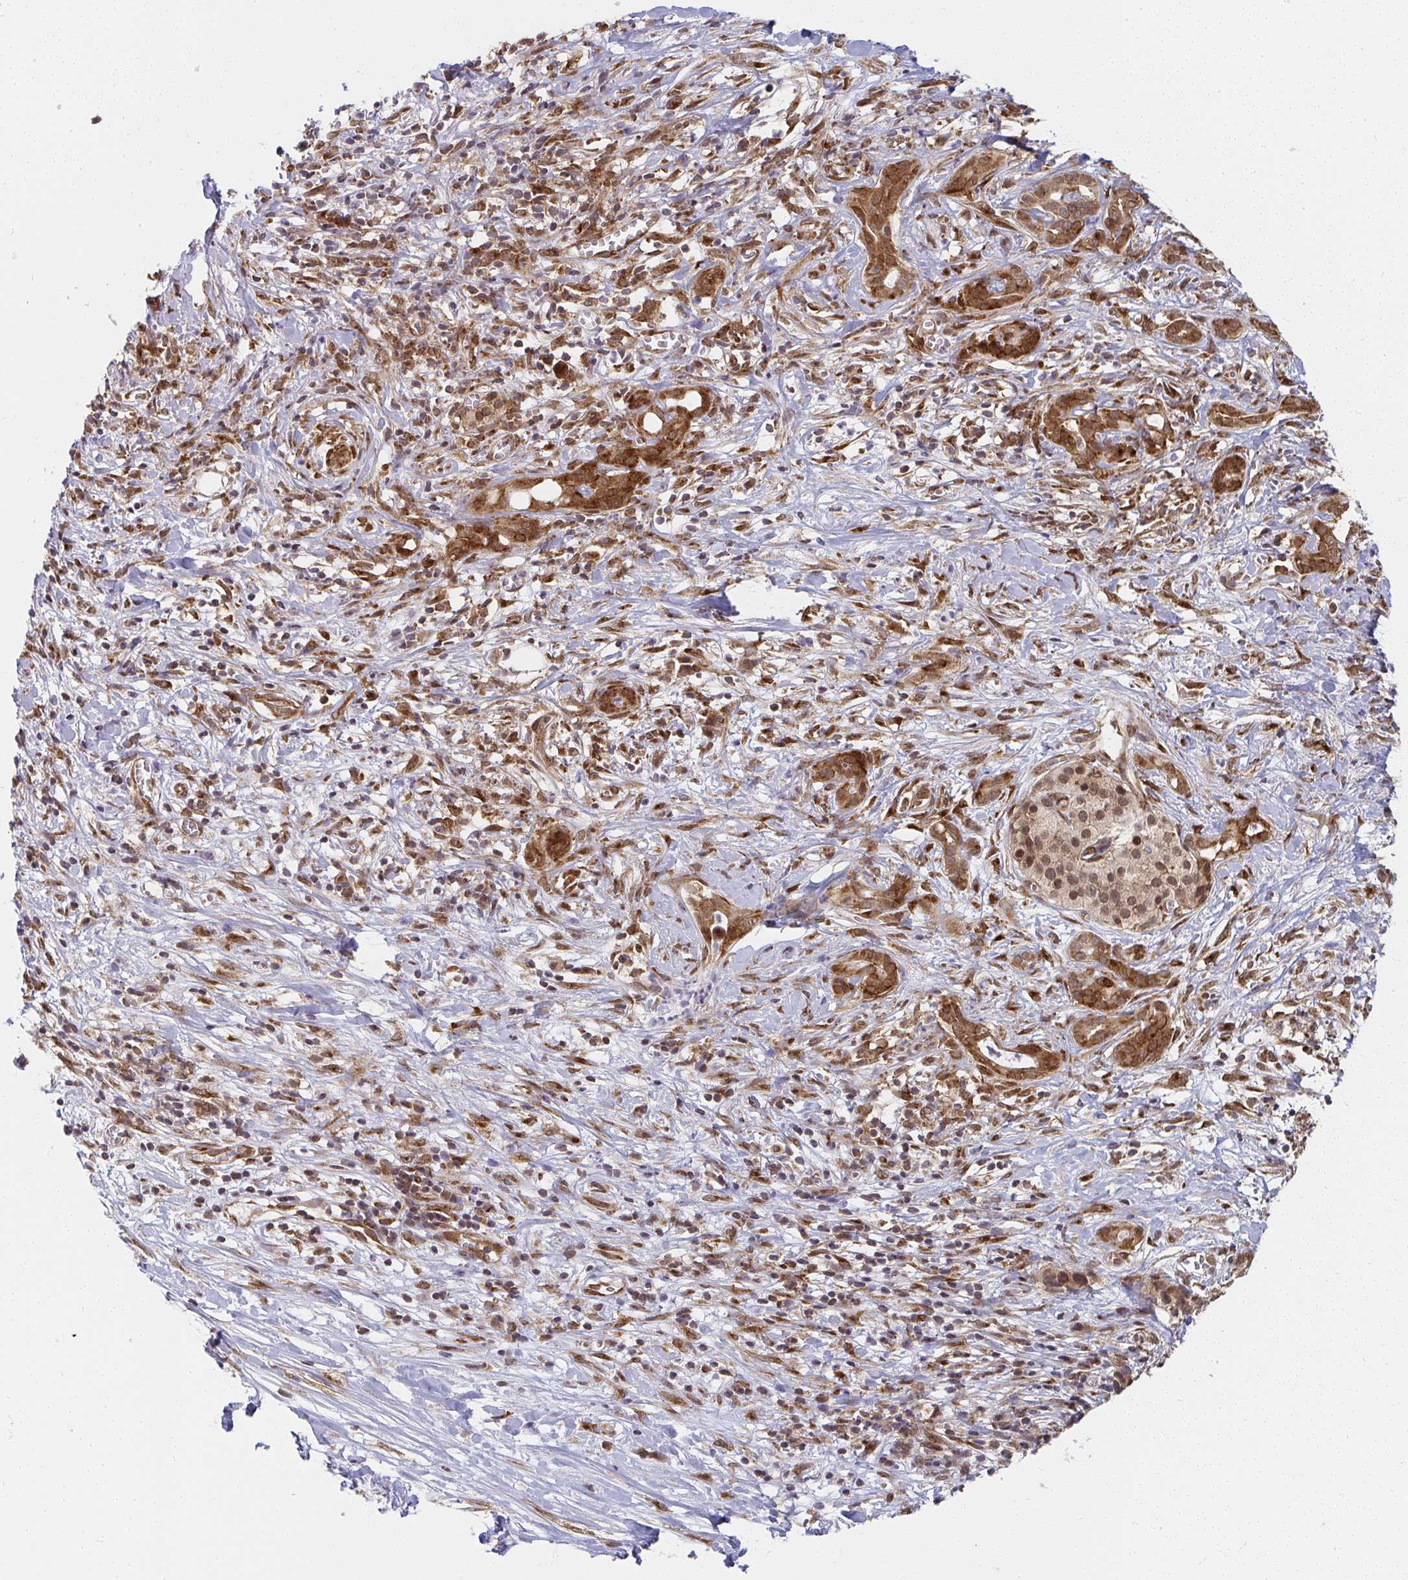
{"staining": {"intensity": "moderate", "quantity": ">75%", "location": "cytoplasmic/membranous,nuclear"}, "tissue": "pancreatic cancer", "cell_type": "Tumor cells", "image_type": "cancer", "snomed": [{"axis": "morphology", "description": "Adenocarcinoma, NOS"}, {"axis": "topography", "description": "Pancreas"}], "caption": "Pancreatic adenocarcinoma stained with a brown dye displays moderate cytoplasmic/membranous and nuclear positive expression in about >75% of tumor cells.", "gene": "SYNCRIP", "patient": {"sex": "male", "age": 61}}